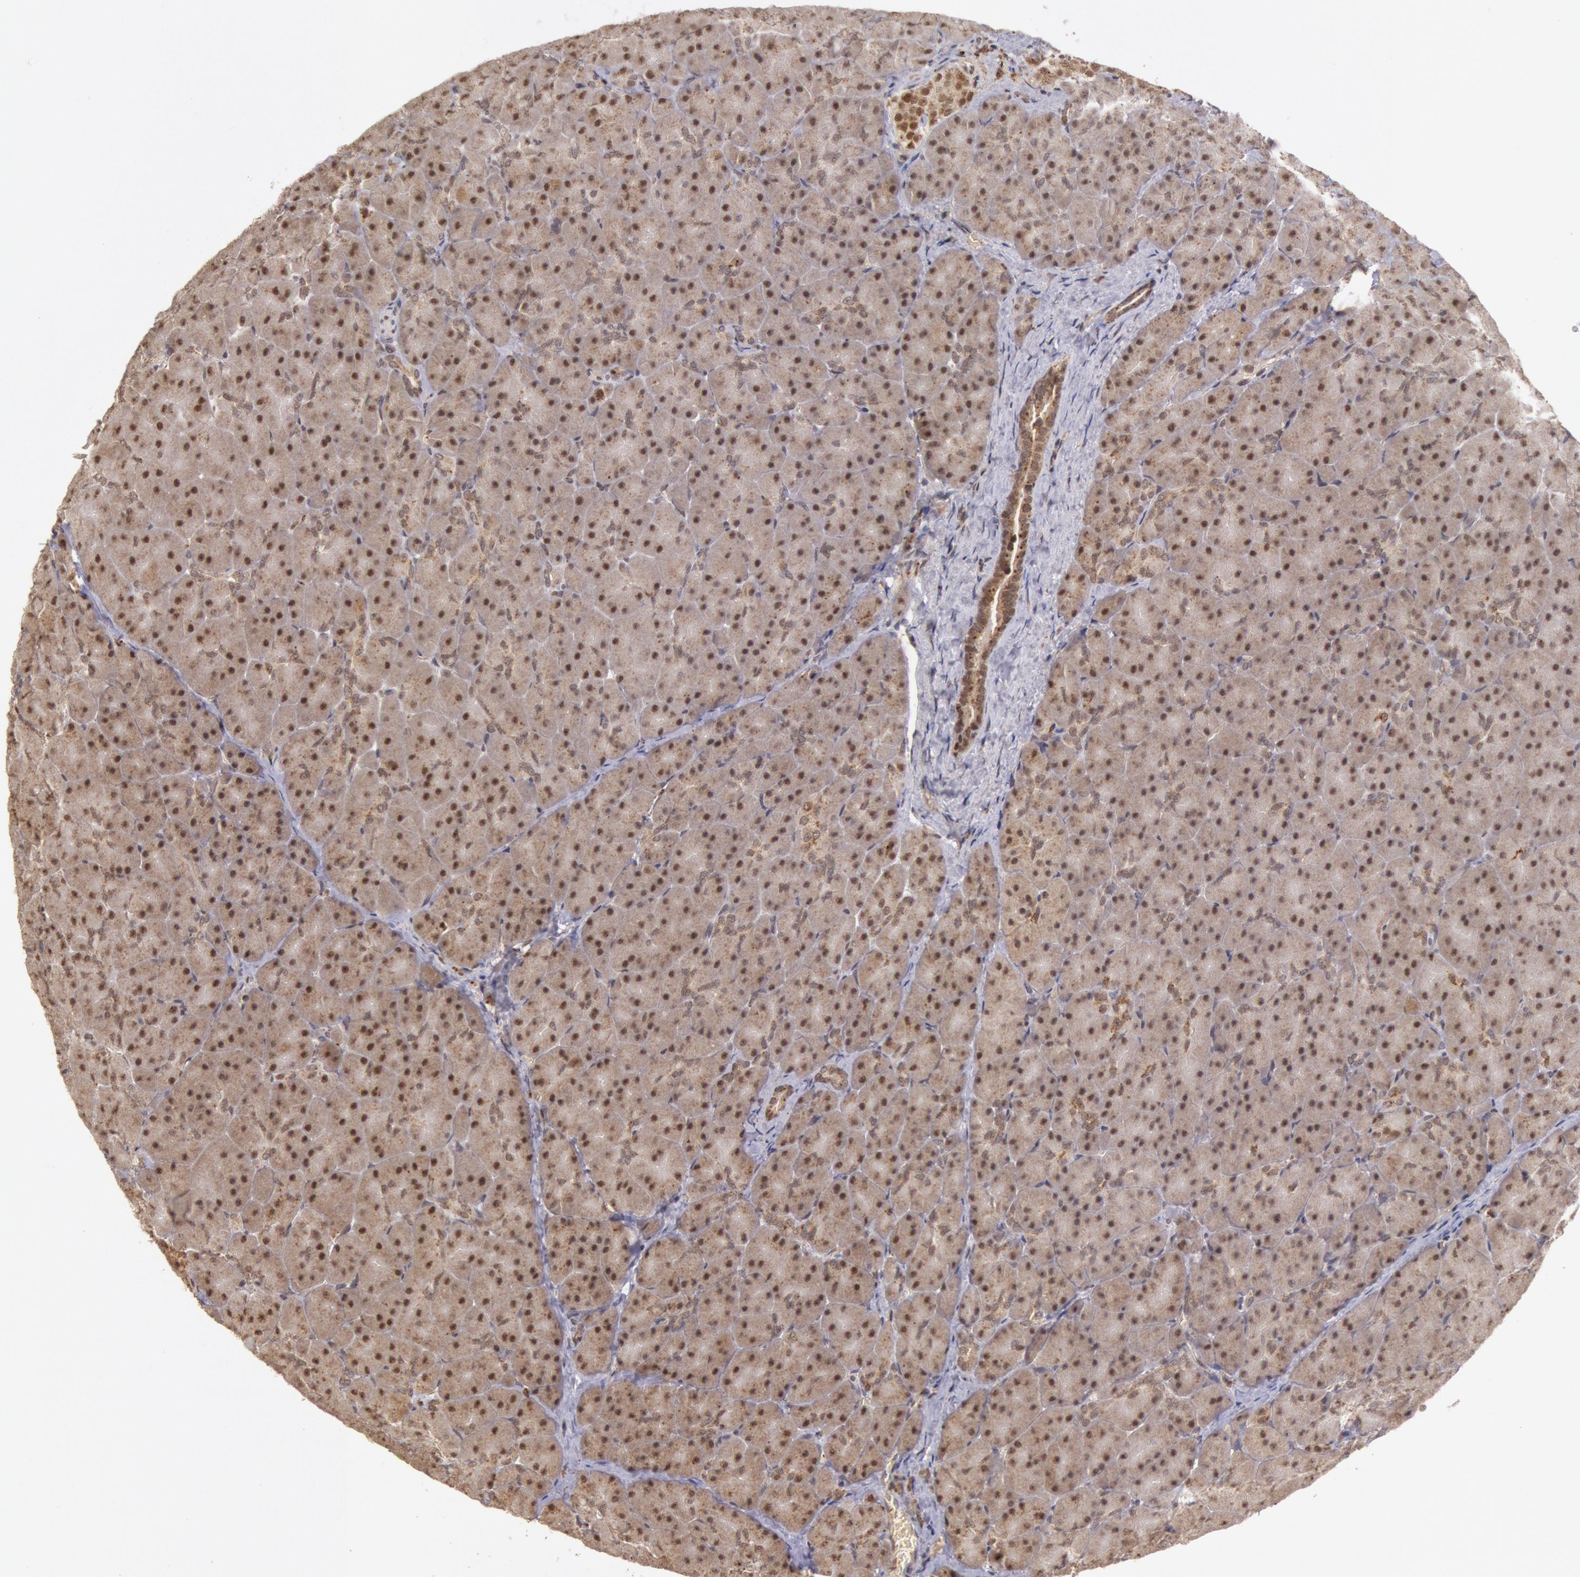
{"staining": {"intensity": "moderate", "quantity": "25%-75%", "location": "nuclear"}, "tissue": "pancreas", "cell_type": "Exocrine glandular cells", "image_type": "normal", "snomed": [{"axis": "morphology", "description": "Normal tissue, NOS"}, {"axis": "topography", "description": "Pancreas"}], "caption": "Immunohistochemistry (IHC) micrograph of unremarkable human pancreas stained for a protein (brown), which exhibits medium levels of moderate nuclear expression in approximately 25%-75% of exocrine glandular cells.", "gene": "LIG4", "patient": {"sex": "male", "age": 66}}